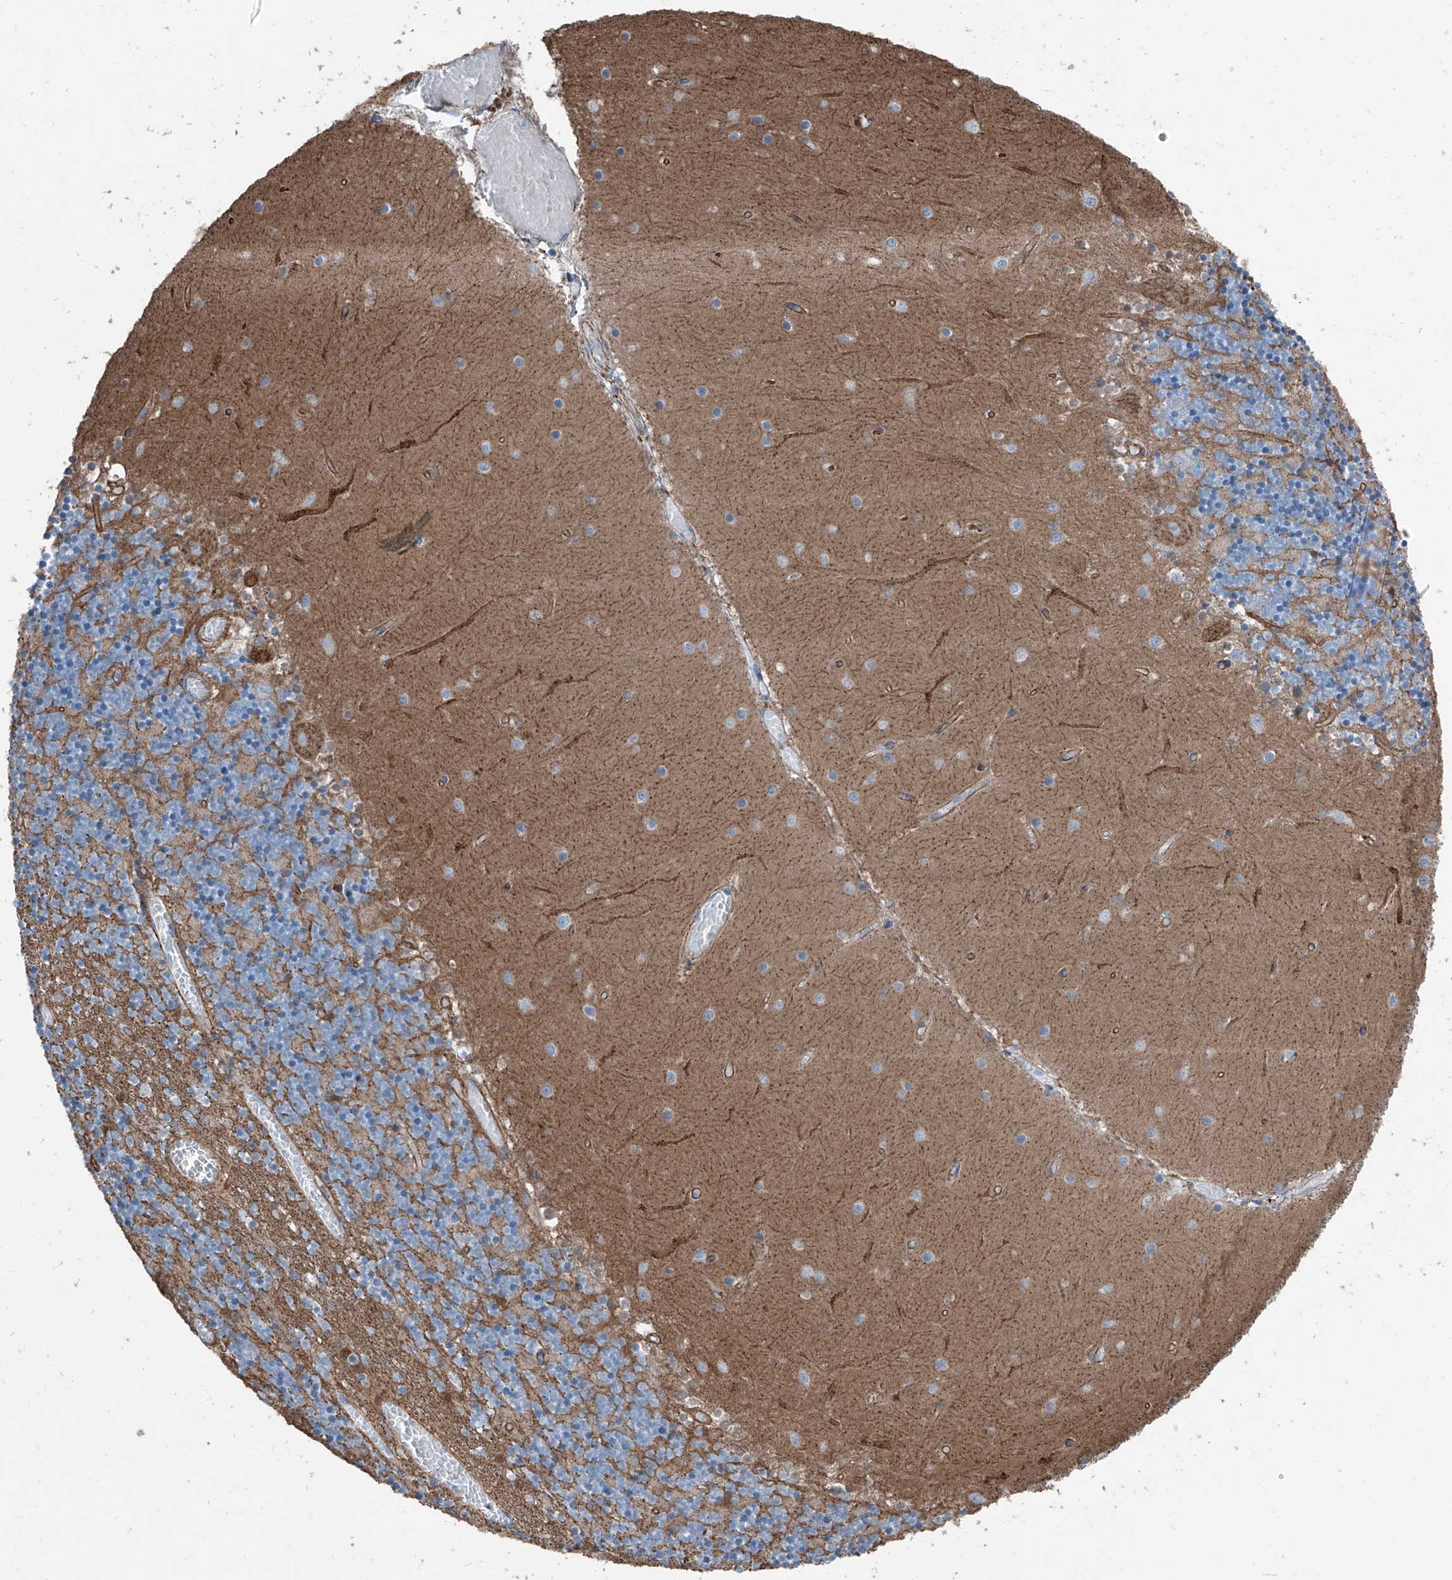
{"staining": {"intensity": "moderate", "quantity": "25%-75%", "location": "cytoplasmic/membranous"}, "tissue": "cerebellum", "cell_type": "Cells in granular layer", "image_type": "normal", "snomed": [{"axis": "morphology", "description": "Normal tissue, NOS"}, {"axis": "topography", "description": "Cerebellum"}], "caption": "Unremarkable cerebellum was stained to show a protein in brown. There is medium levels of moderate cytoplasmic/membranous staining in approximately 25%-75% of cells in granular layer. (IHC, brightfield microscopy, high magnification).", "gene": "THEMIS2", "patient": {"sex": "female", "age": 28}}